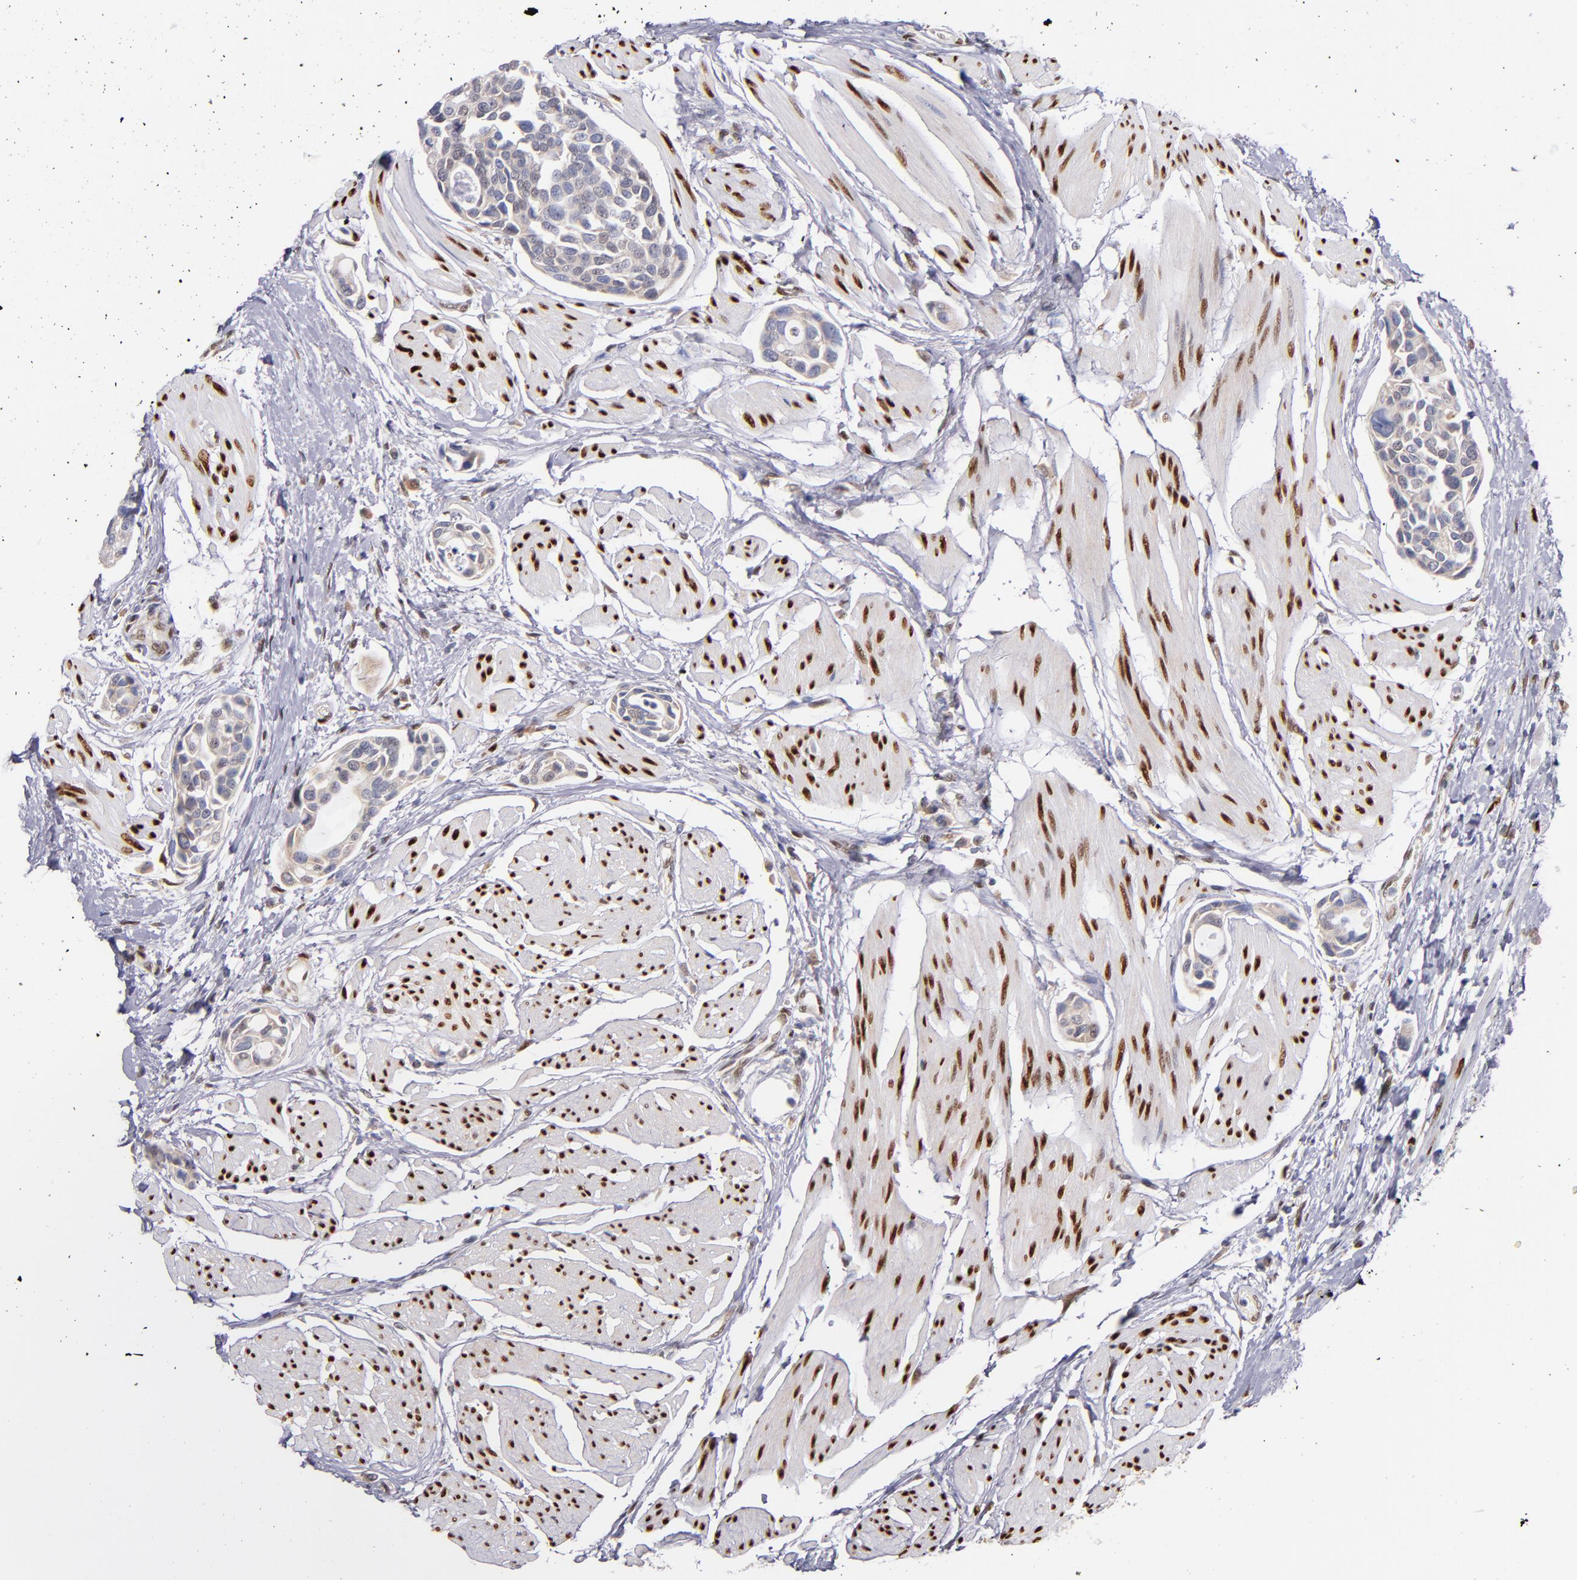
{"staining": {"intensity": "weak", "quantity": "<25%", "location": "nuclear"}, "tissue": "urothelial cancer", "cell_type": "Tumor cells", "image_type": "cancer", "snomed": [{"axis": "morphology", "description": "Urothelial carcinoma, High grade"}, {"axis": "topography", "description": "Urinary bladder"}], "caption": "DAB immunohistochemical staining of human urothelial cancer demonstrates no significant staining in tumor cells. The staining was performed using DAB (3,3'-diaminobenzidine) to visualize the protein expression in brown, while the nuclei were stained in blue with hematoxylin (Magnification: 20x).", "gene": "SRF", "patient": {"sex": "male", "age": 78}}